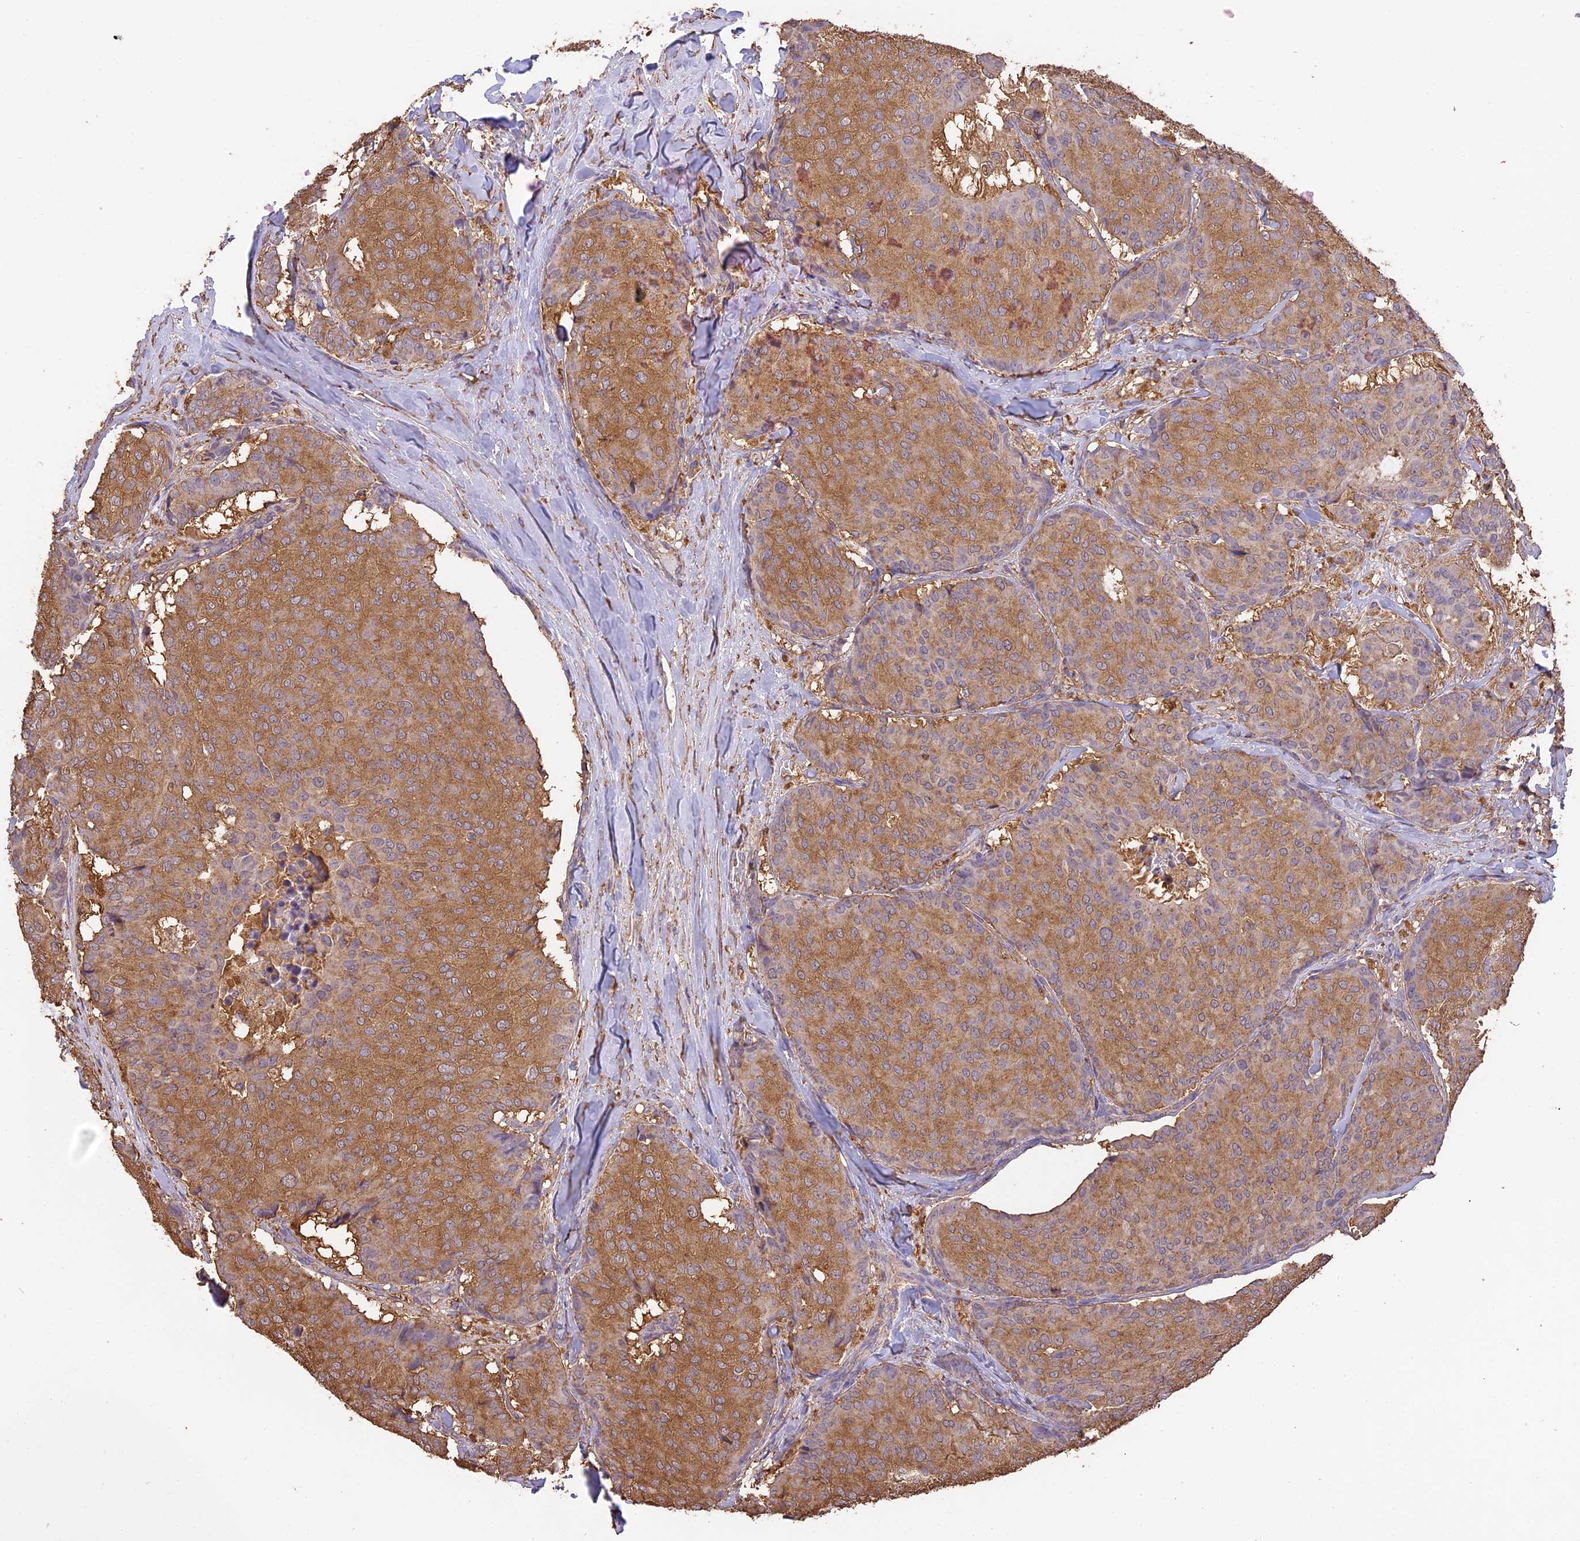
{"staining": {"intensity": "moderate", "quantity": ">75%", "location": "cytoplasmic/membranous"}, "tissue": "breast cancer", "cell_type": "Tumor cells", "image_type": "cancer", "snomed": [{"axis": "morphology", "description": "Duct carcinoma"}, {"axis": "topography", "description": "Breast"}], "caption": "Protein staining by immunohistochemistry (IHC) exhibits moderate cytoplasmic/membranous staining in approximately >75% of tumor cells in infiltrating ductal carcinoma (breast).", "gene": "ARHGAP19", "patient": {"sex": "female", "age": 75}}